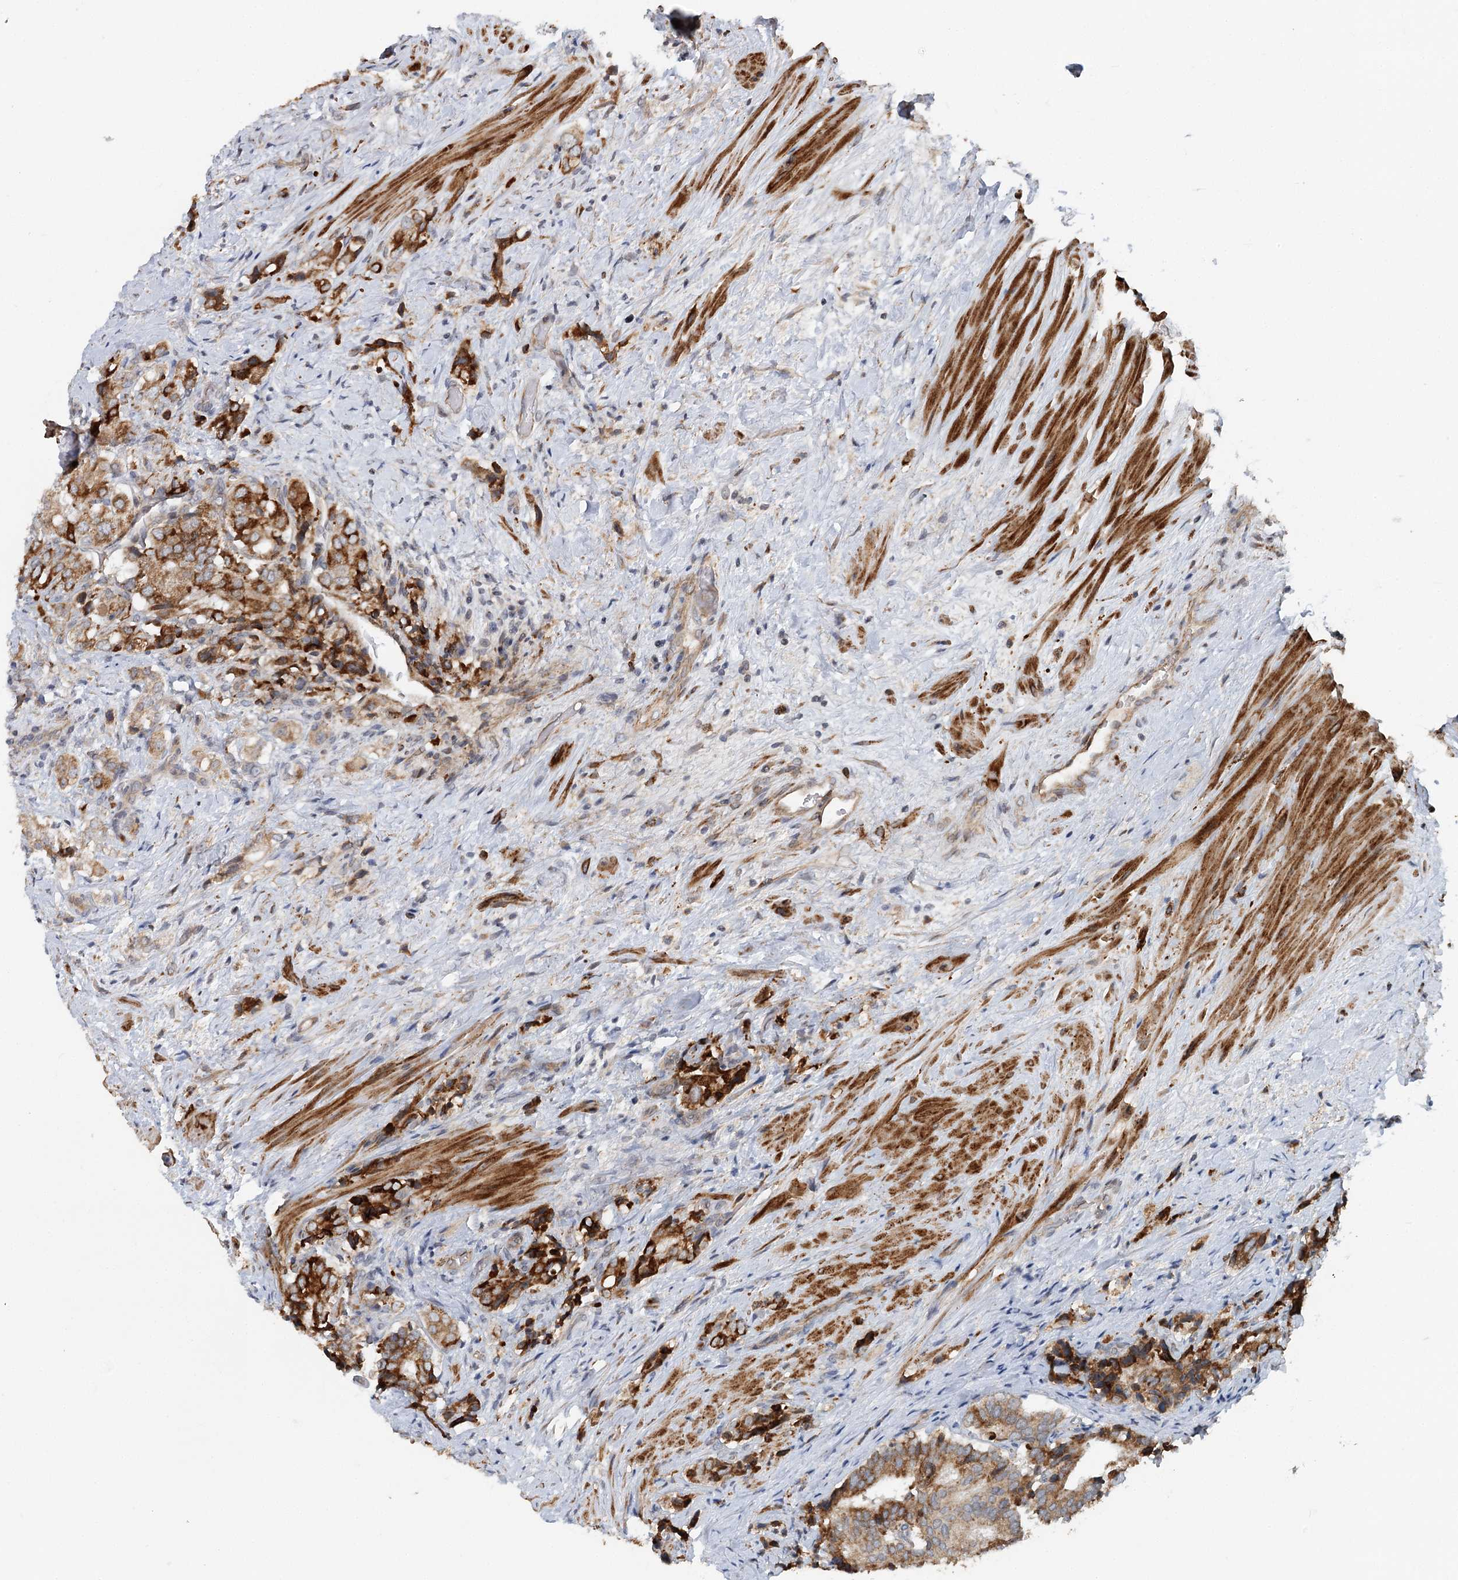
{"staining": {"intensity": "strong", "quantity": "25%-75%", "location": "cytoplasmic/membranous"}, "tissue": "prostate cancer", "cell_type": "Tumor cells", "image_type": "cancer", "snomed": [{"axis": "morphology", "description": "Adenocarcinoma, High grade"}, {"axis": "topography", "description": "Prostate"}], "caption": "A high-resolution photomicrograph shows immunohistochemistry staining of prostate high-grade adenocarcinoma, which displays strong cytoplasmic/membranous positivity in about 25%-75% of tumor cells. Immunohistochemistry (ihc) stains the protein in brown and the nuclei are stained blue.", "gene": "RNF111", "patient": {"sex": "male", "age": 65}}